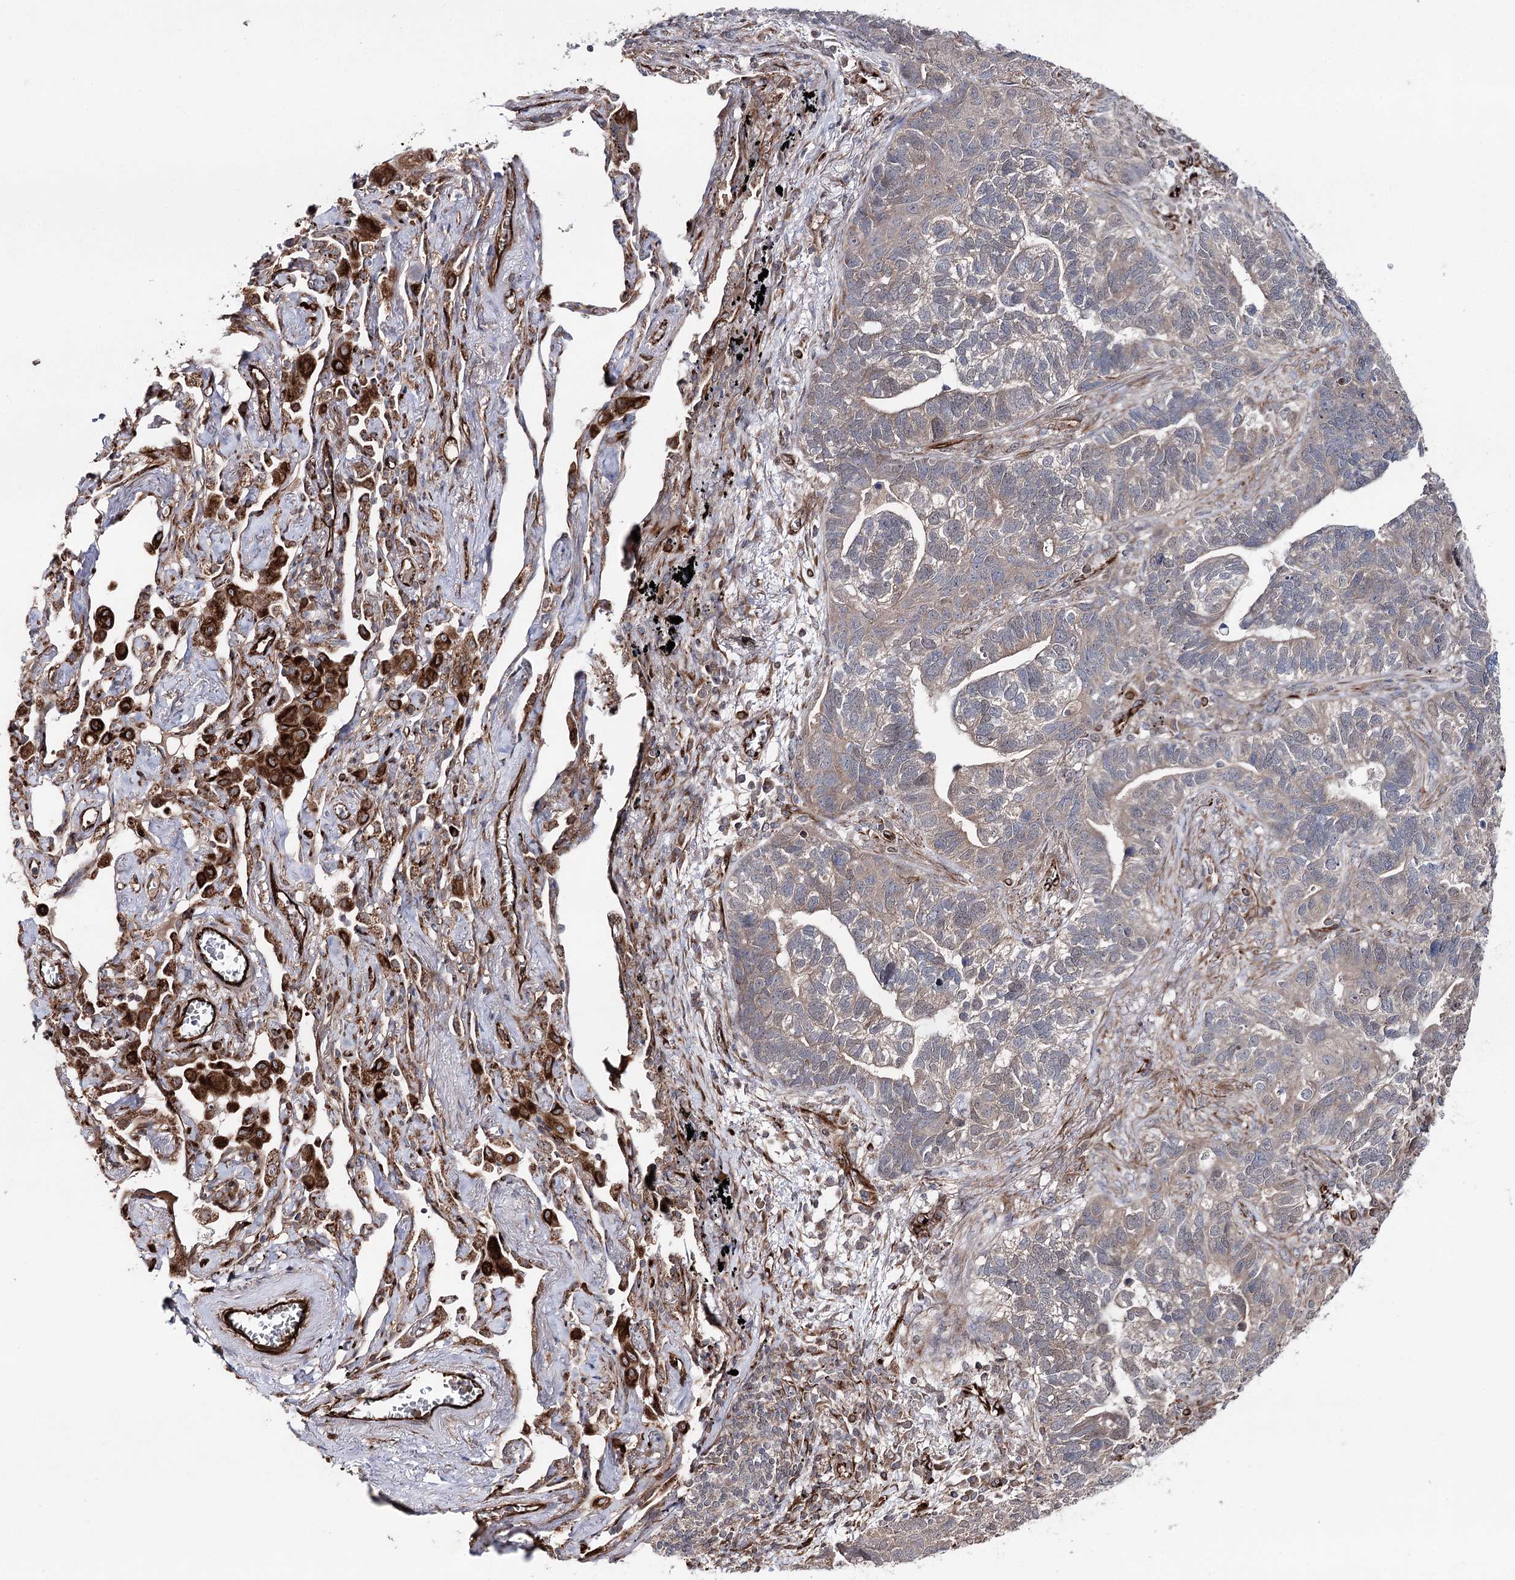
{"staining": {"intensity": "moderate", "quantity": ">75%", "location": "cytoplasmic/membranous"}, "tissue": "lung cancer", "cell_type": "Tumor cells", "image_type": "cancer", "snomed": [{"axis": "morphology", "description": "Adenocarcinoma, NOS"}, {"axis": "topography", "description": "Lung"}], "caption": "The immunohistochemical stain highlights moderate cytoplasmic/membranous positivity in tumor cells of adenocarcinoma (lung) tissue.", "gene": "MIB1", "patient": {"sex": "male", "age": 67}}